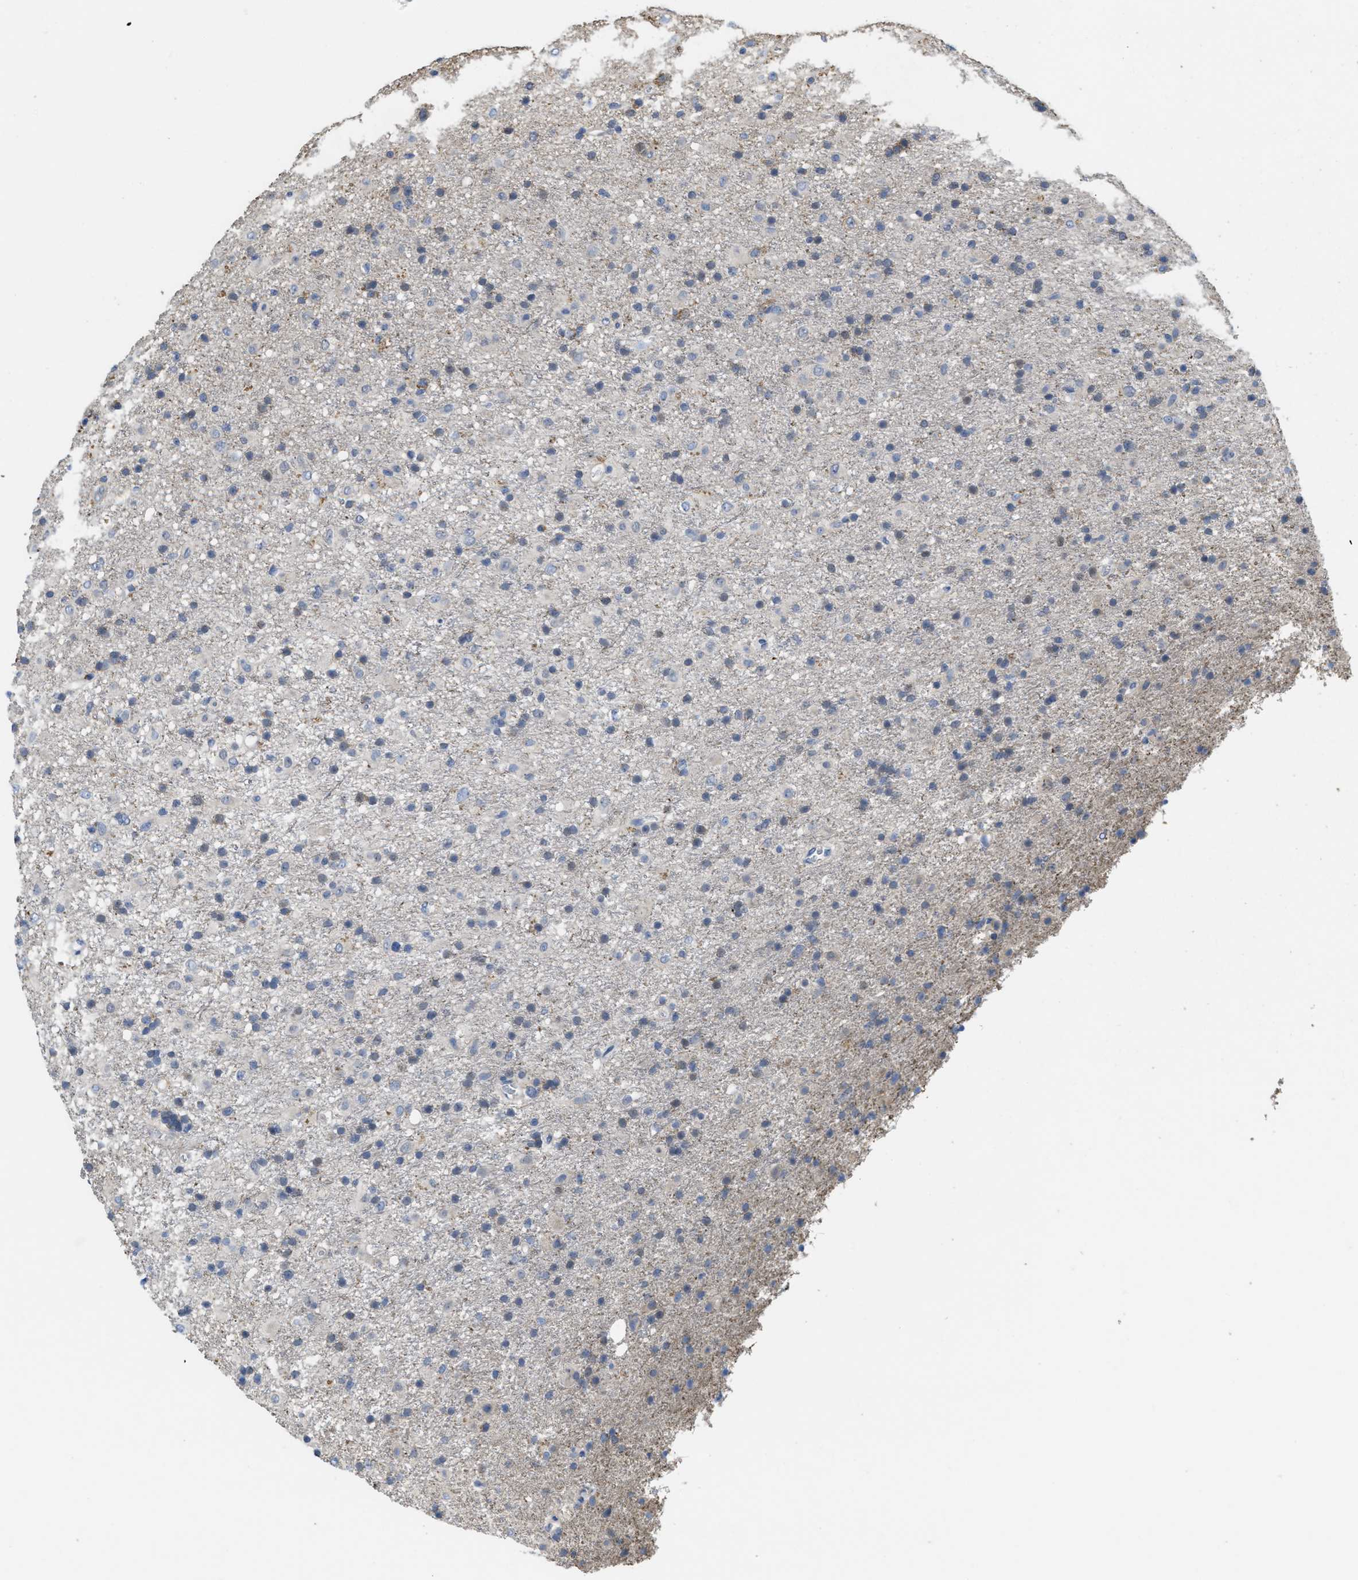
{"staining": {"intensity": "weak", "quantity": "<25%", "location": "cytoplasmic/membranous"}, "tissue": "glioma", "cell_type": "Tumor cells", "image_type": "cancer", "snomed": [{"axis": "morphology", "description": "Glioma, malignant, Low grade"}, {"axis": "topography", "description": "Brain"}], "caption": "Tumor cells are negative for brown protein staining in glioma.", "gene": "CDPF1", "patient": {"sex": "male", "age": 65}}